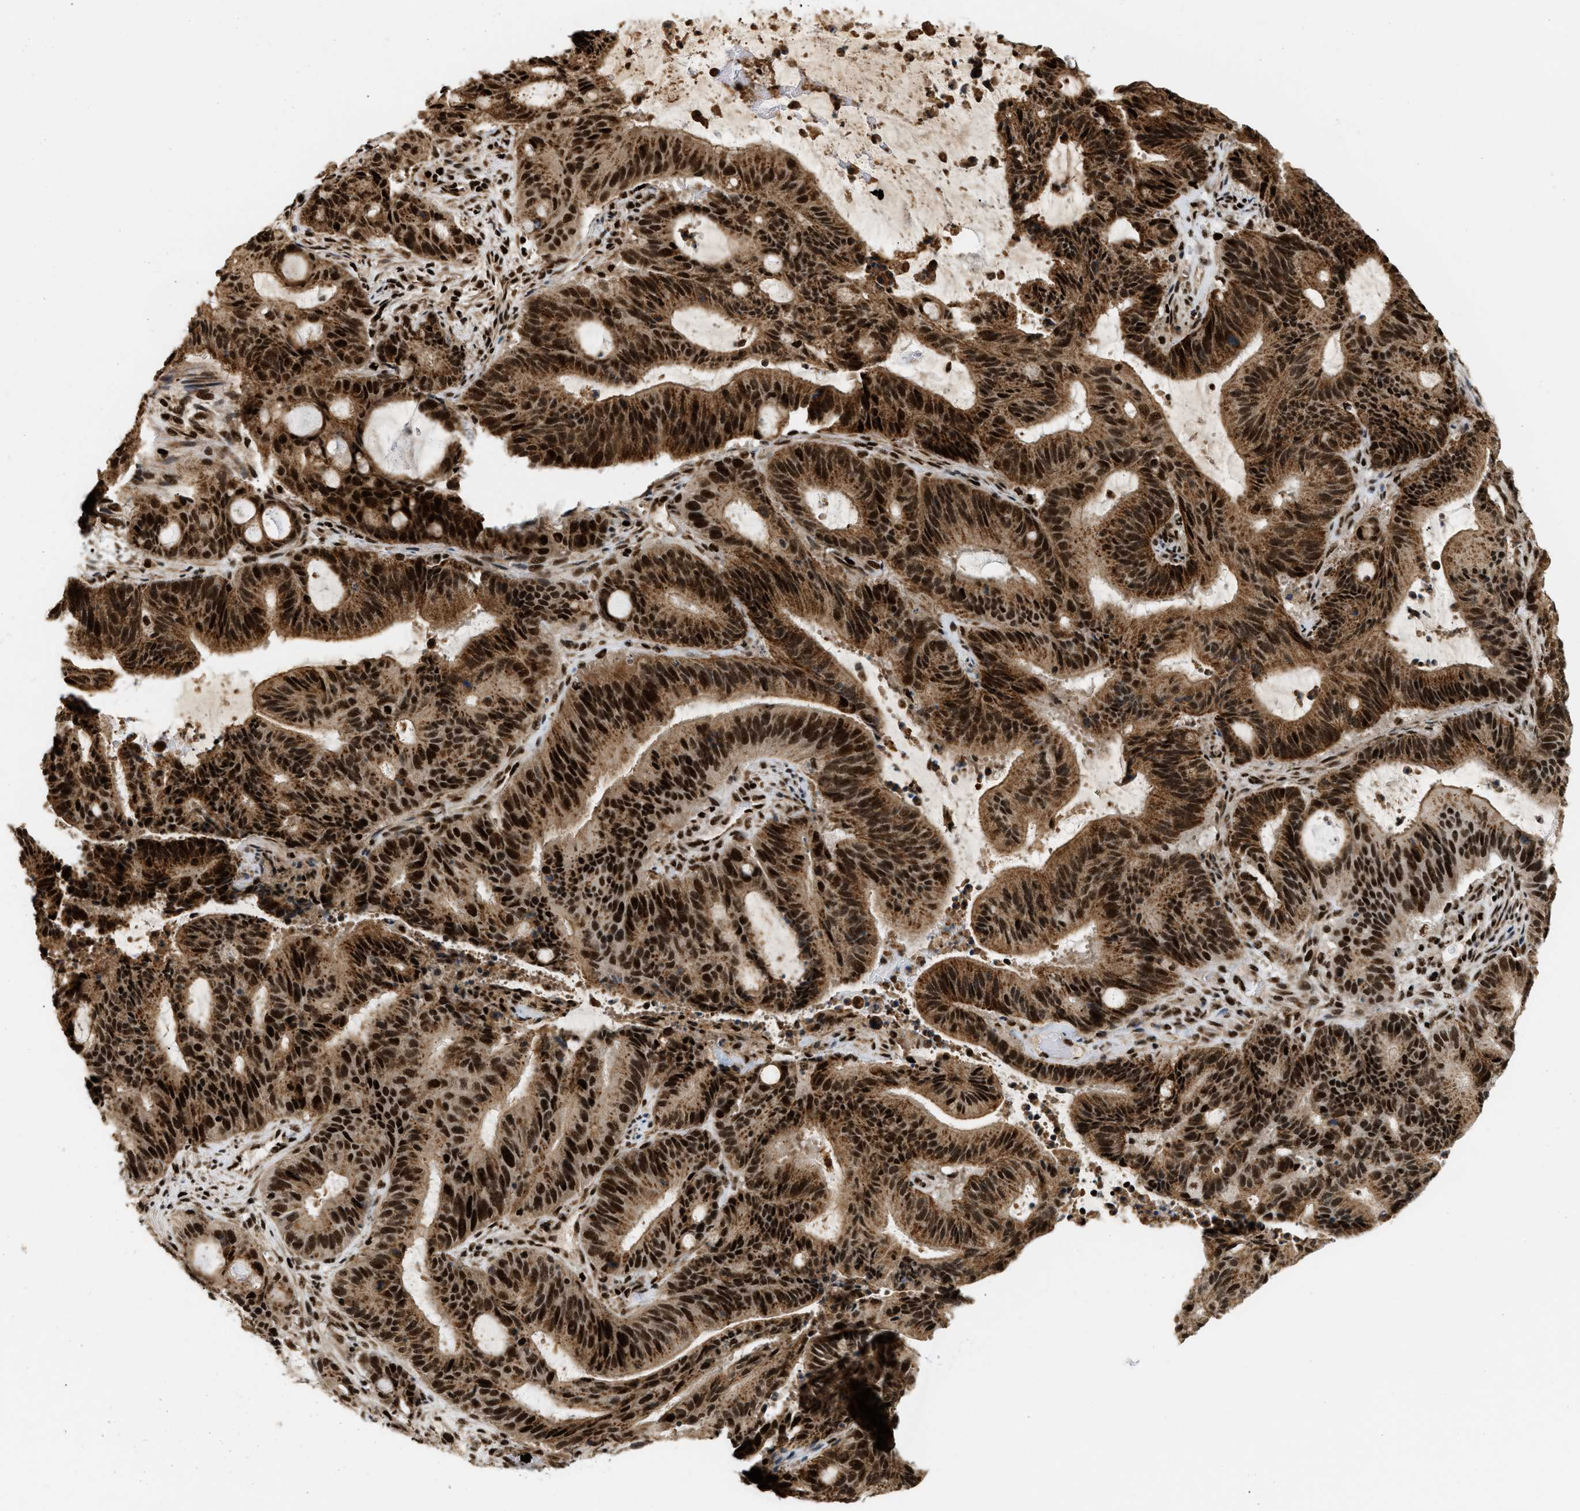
{"staining": {"intensity": "strong", "quantity": ">75%", "location": "cytoplasmic/membranous,nuclear"}, "tissue": "liver cancer", "cell_type": "Tumor cells", "image_type": "cancer", "snomed": [{"axis": "morphology", "description": "Normal tissue, NOS"}, {"axis": "morphology", "description": "Cholangiocarcinoma"}, {"axis": "topography", "description": "Liver"}, {"axis": "topography", "description": "Peripheral nerve tissue"}], "caption": "This micrograph demonstrates immunohistochemistry staining of human cholangiocarcinoma (liver), with high strong cytoplasmic/membranous and nuclear positivity in about >75% of tumor cells.", "gene": "RBM5", "patient": {"sex": "female", "age": 73}}